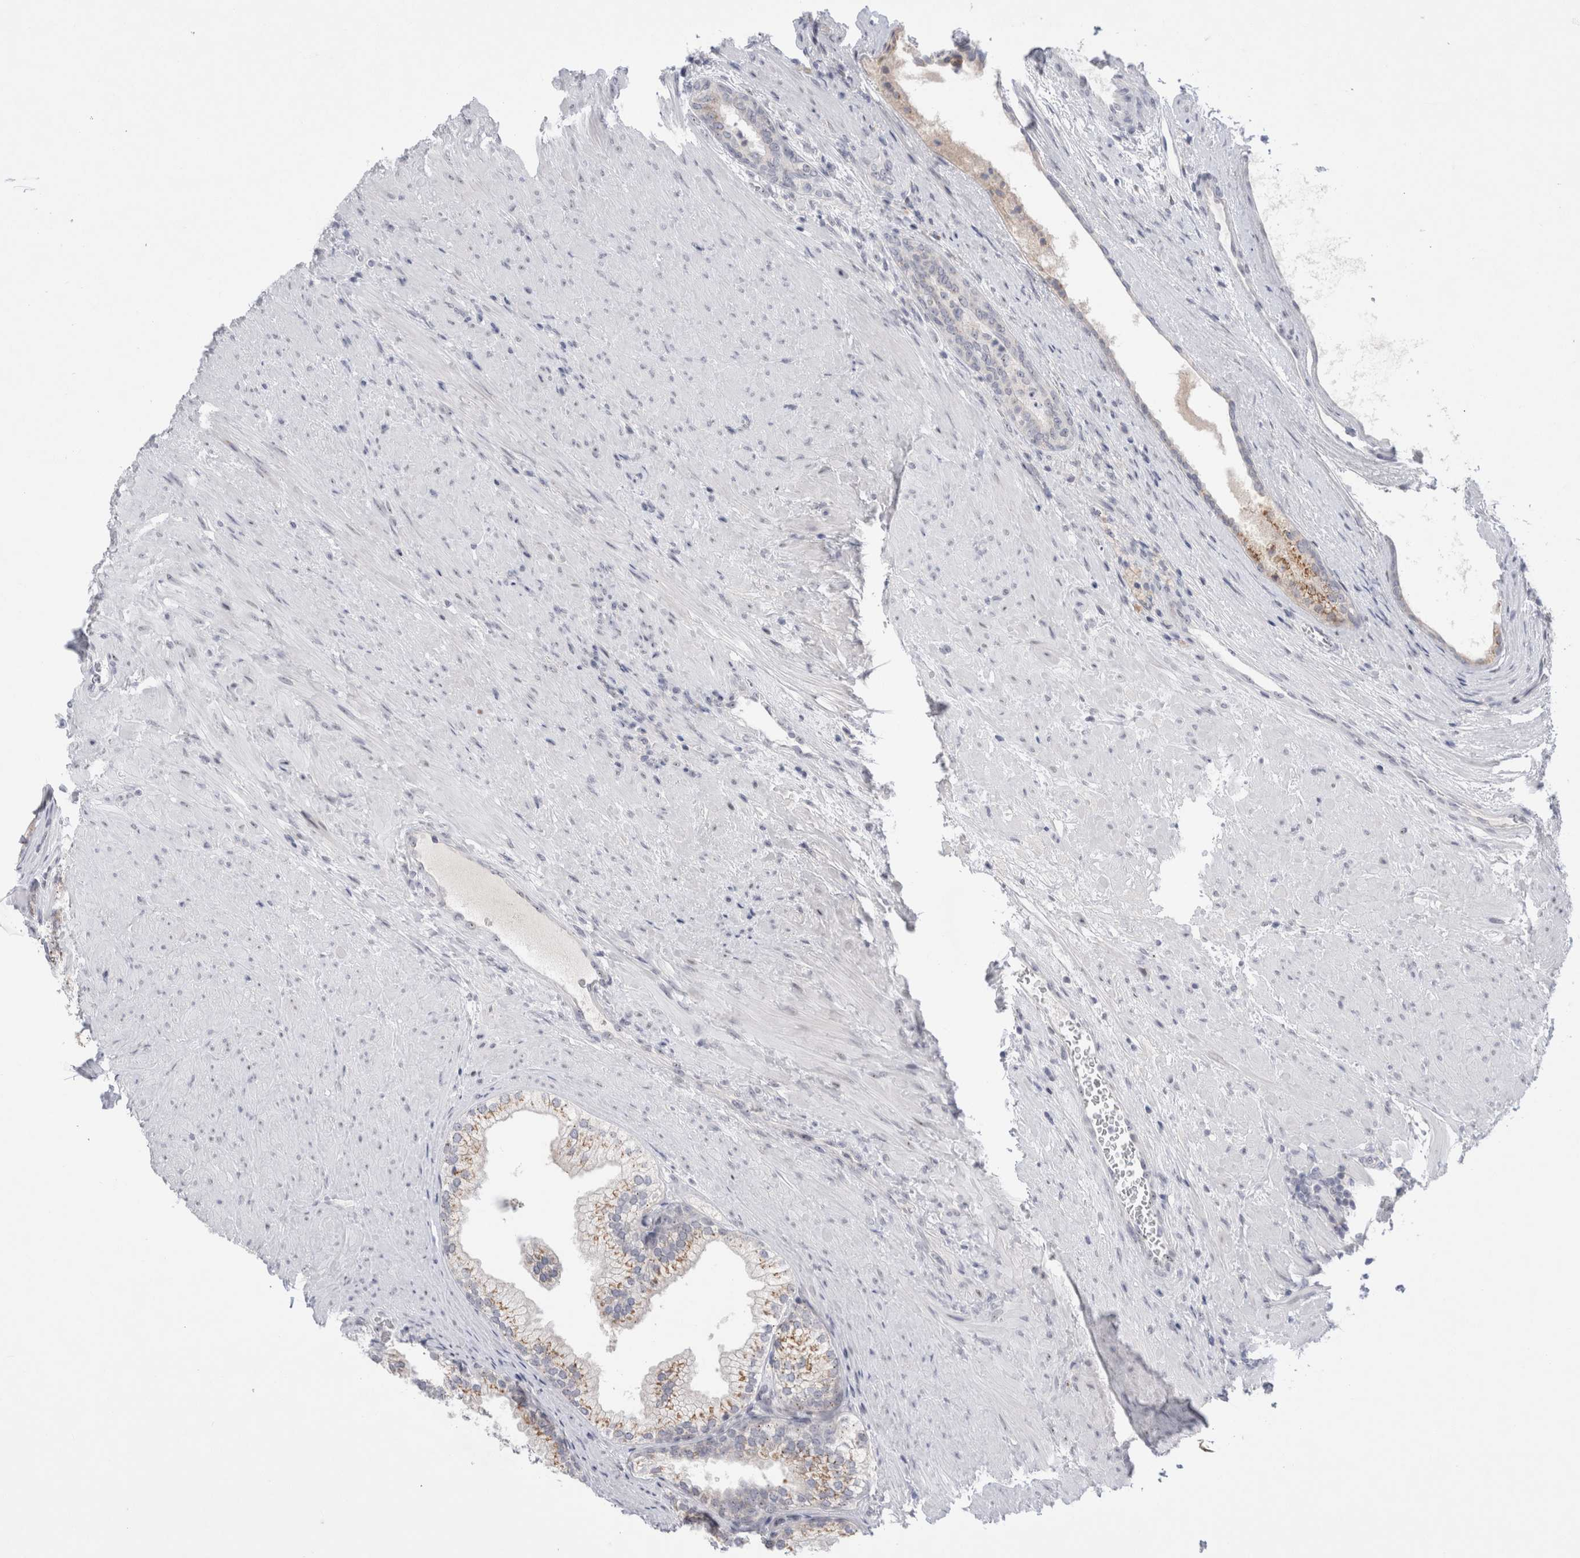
{"staining": {"intensity": "moderate", "quantity": ">75%", "location": "cytoplasmic/membranous"}, "tissue": "prostate", "cell_type": "Glandular cells", "image_type": "normal", "snomed": [{"axis": "morphology", "description": "Normal tissue, NOS"}, {"axis": "topography", "description": "Prostate"}], "caption": "Immunohistochemical staining of normal prostate exhibits moderate cytoplasmic/membranous protein staining in about >75% of glandular cells.", "gene": "CERS5", "patient": {"sex": "male", "age": 76}}